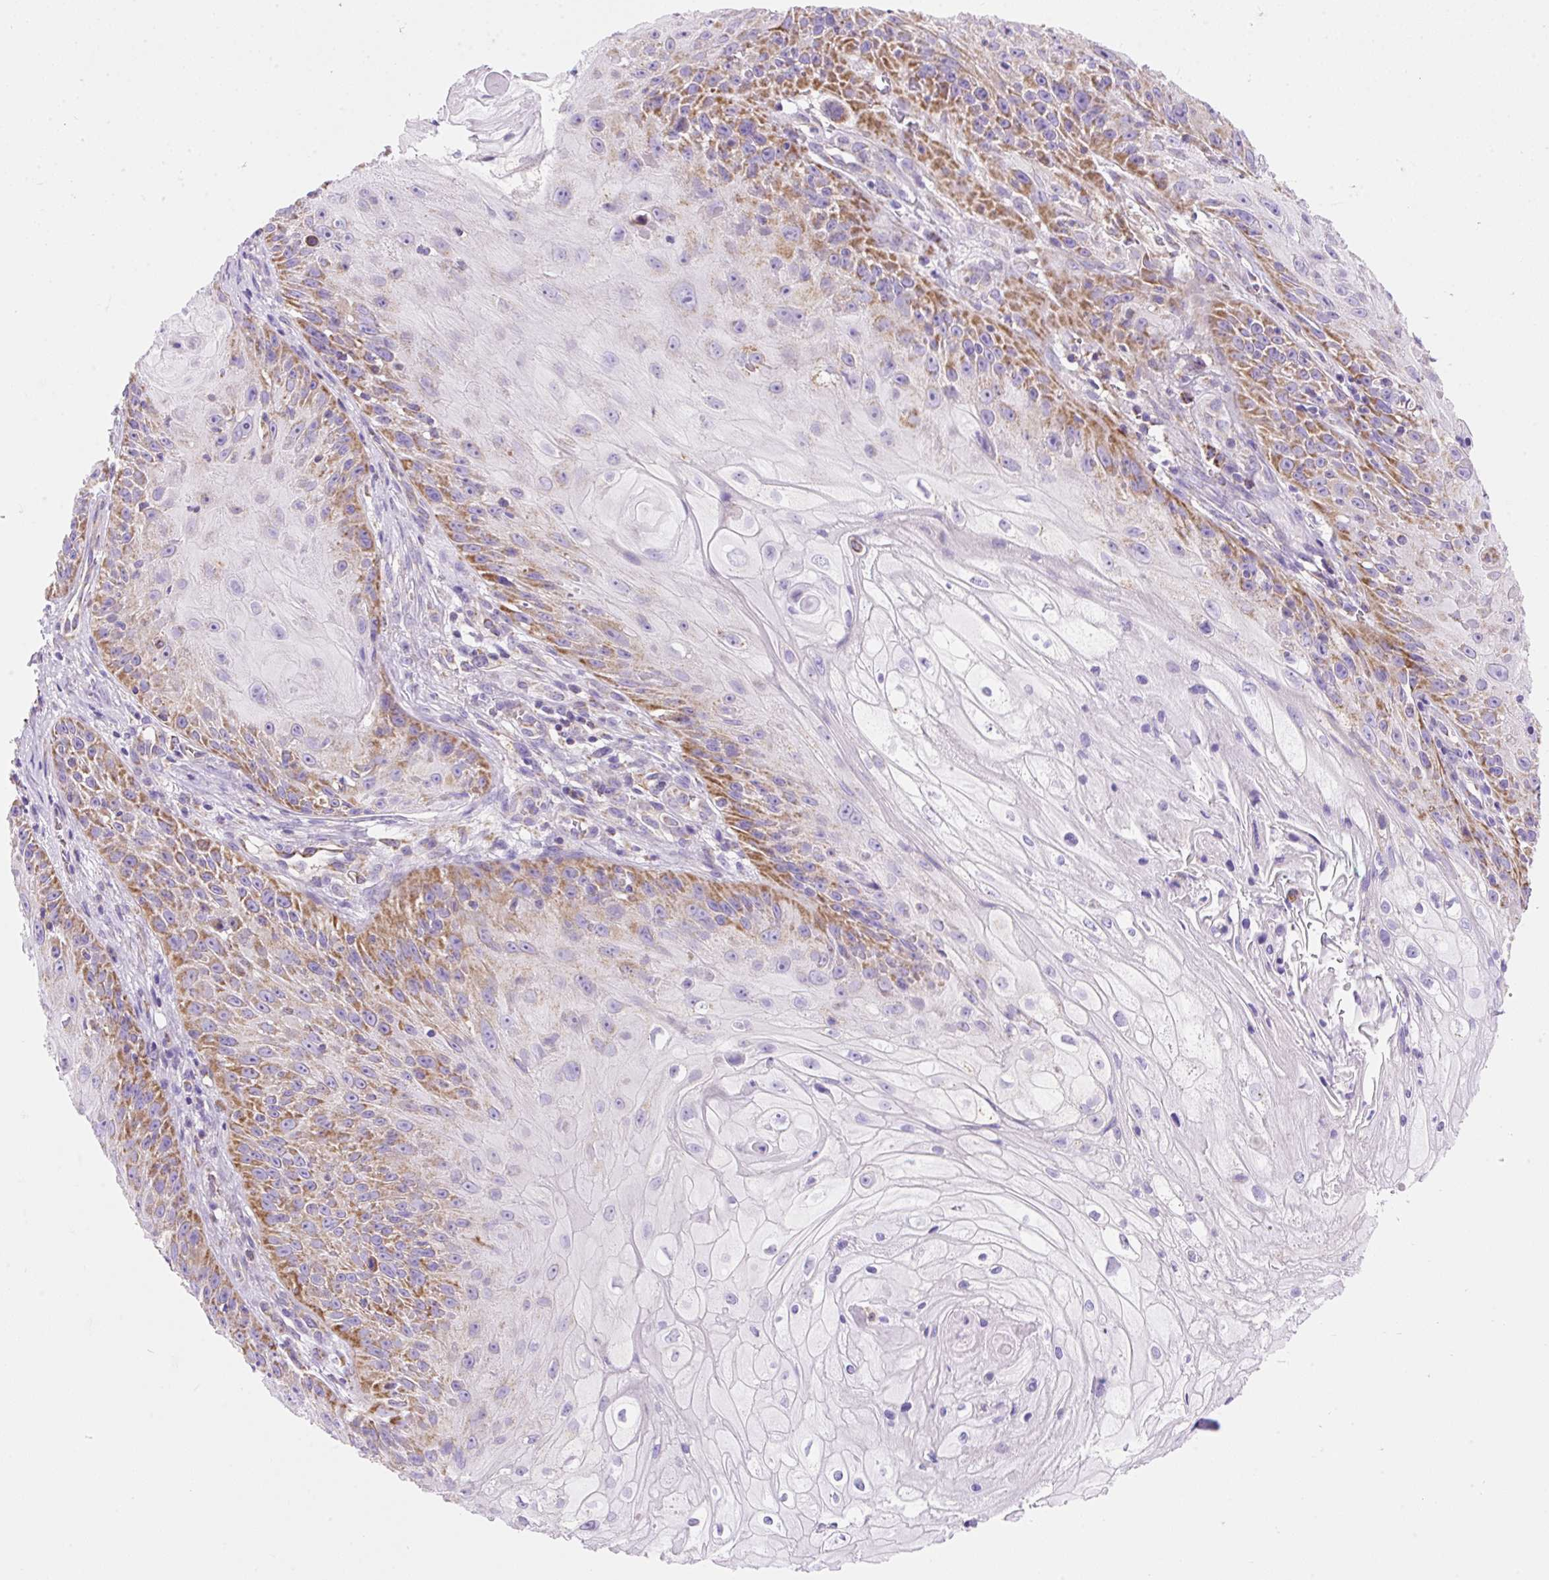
{"staining": {"intensity": "moderate", "quantity": "25%-75%", "location": "cytoplasmic/membranous"}, "tissue": "skin cancer", "cell_type": "Tumor cells", "image_type": "cancer", "snomed": [{"axis": "morphology", "description": "Squamous cell carcinoma, NOS"}, {"axis": "topography", "description": "Skin"}, {"axis": "topography", "description": "Vulva"}], "caption": "Immunohistochemistry (IHC) histopathology image of squamous cell carcinoma (skin) stained for a protein (brown), which reveals medium levels of moderate cytoplasmic/membranous expression in approximately 25%-75% of tumor cells.", "gene": "DAAM2", "patient": {"sex": "female", "age": 76}}